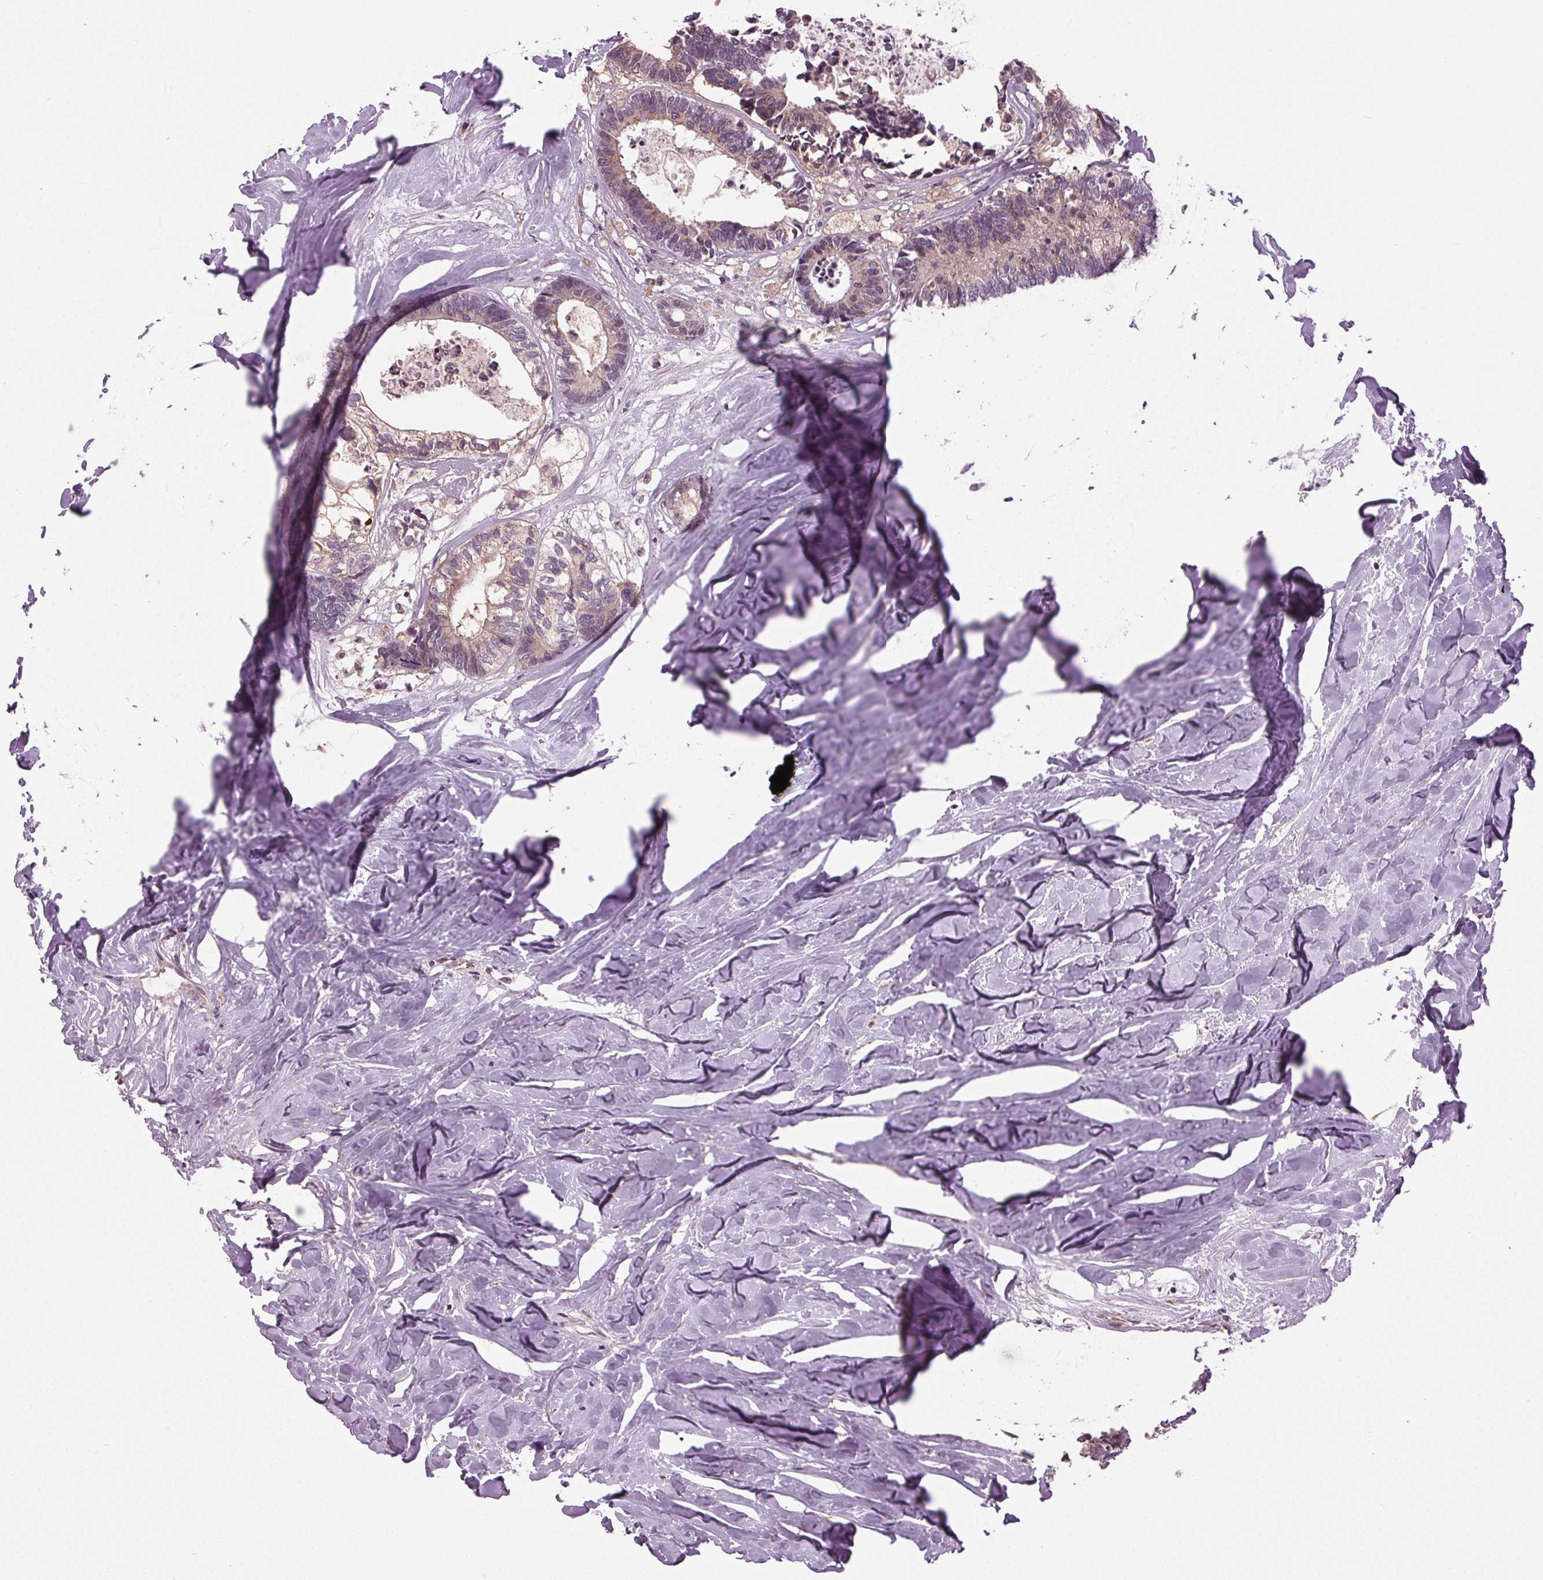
{"staining": {"intensity": "weak", "quantity": "<25%", "location": "cytoplasmic/membranous"}, "tissue": "colorectal cancer", "cell_type": "Tumor cells", "image_type": "cancer", "snomed": [{"axis": "morphology", "description": "Adenocarcinoma, NOS"}, {"axis": "topography", "description": "Colon"}, {"axis": "topography", "description": "Rectum"}], "caption": "IHC image of neoplastic tissue: colorectal cancer stained with DAB (3,3'-diaminobenzidine) shows no significant protein staining in tumor cells.", "gene": "BSDC1", "patient": {"sex": "male", "age": 57}}